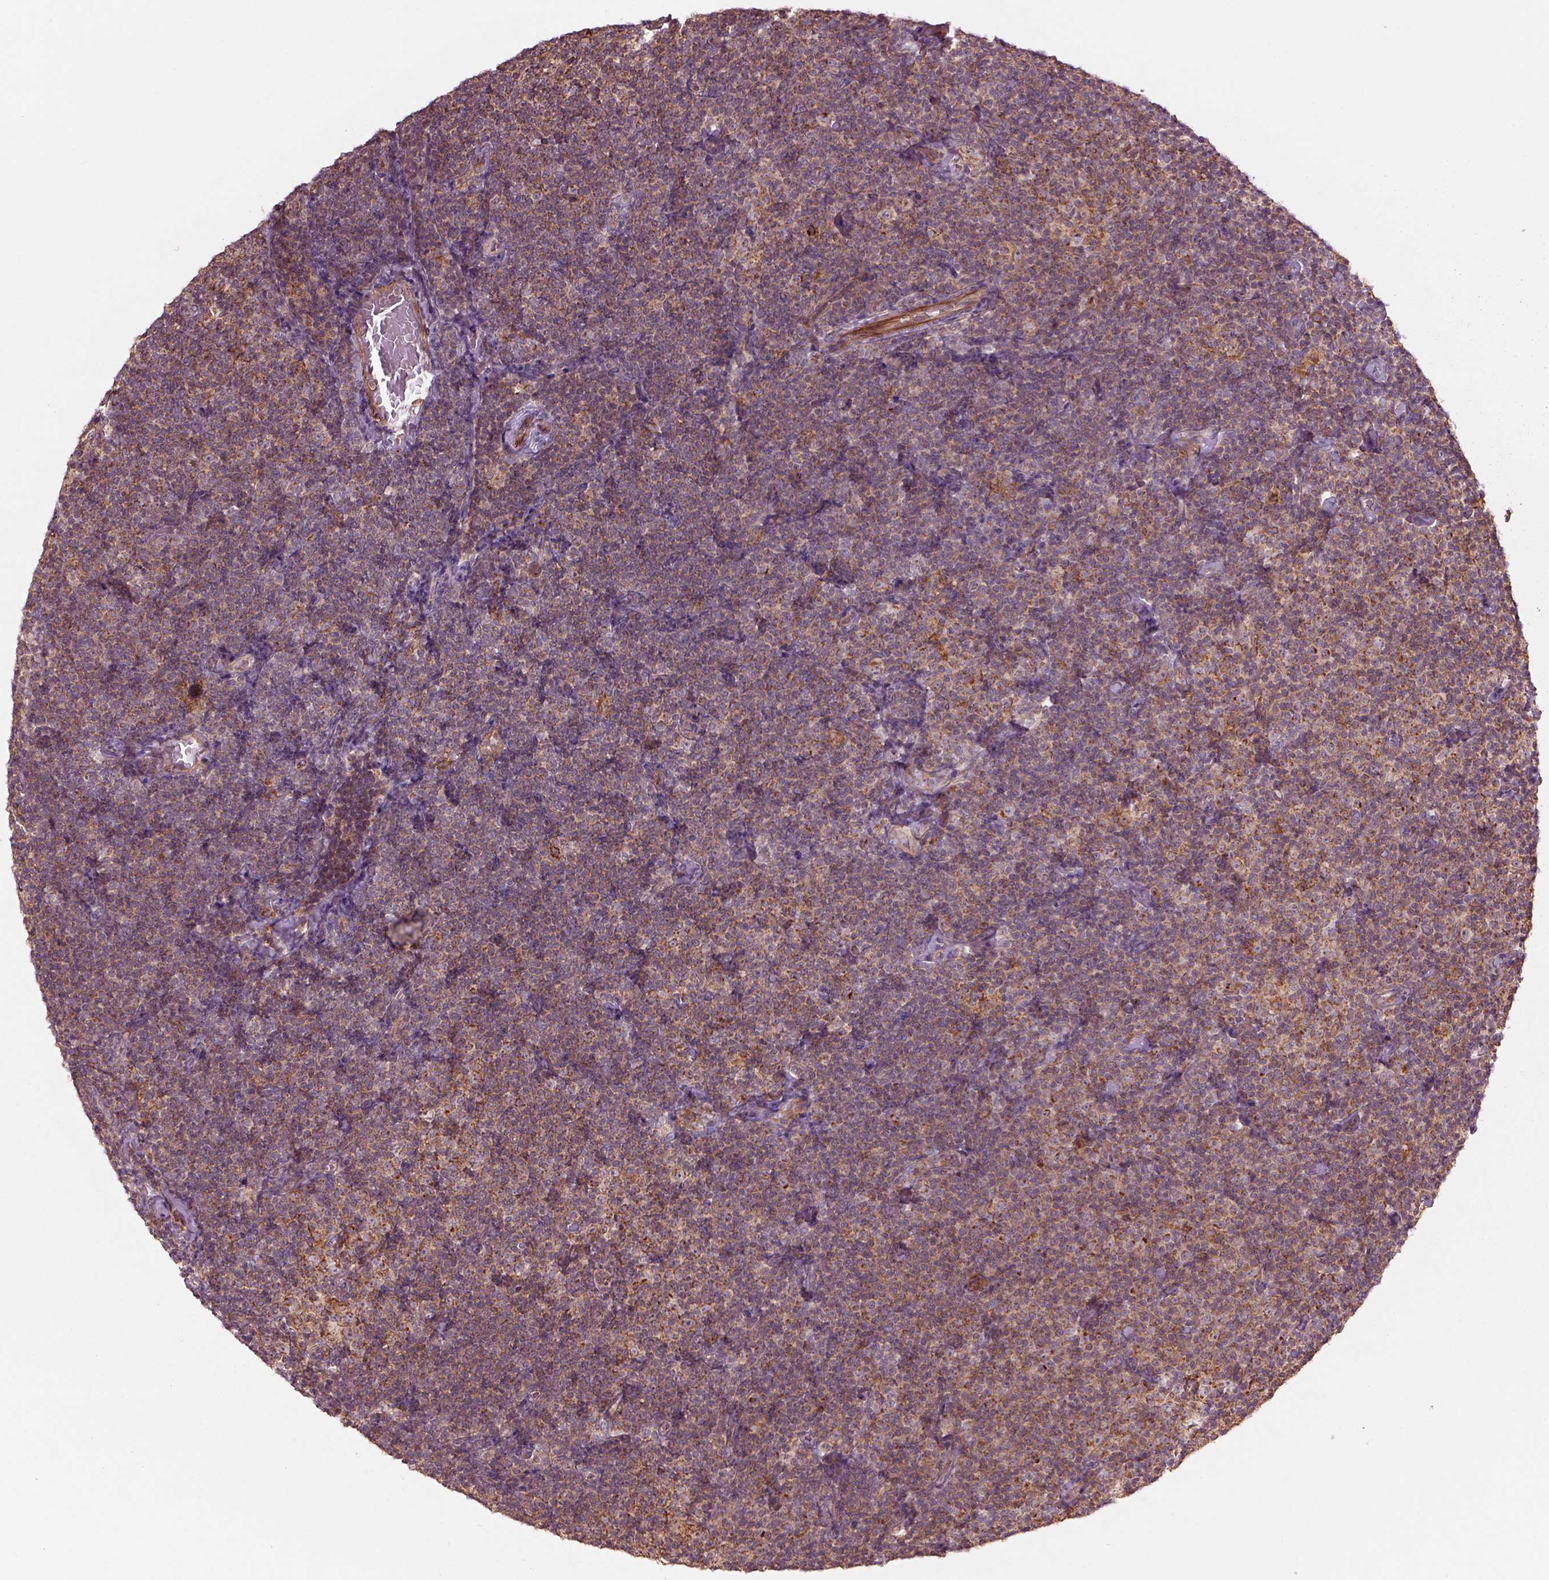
{"staining": {"intensity": "weak", "quantity": "25%-75%", "location": "cytoplasmic/membranous"}, "tissue": "lymphoma", "cell_type": "Tumor cells", "image_type": "cancer", "snomed": [{"axis": "morphology", "description": "Malignant lymphoma, non-Hodgkin's type, Low grade"}, {"axis": "topography", "description": "Lymph node"}], "caption": "Immunohistochemistry (IHC) of low-grade malignant lymphoma, non-Hodgkin's type shows low levels of weak cytoplasmic/membranous expression in approximately 25%-75% of tumor cells. Nuclei are stained in blue.", "gene": "SLC25A5", "patient": {"sex": "male", "age": 81}}